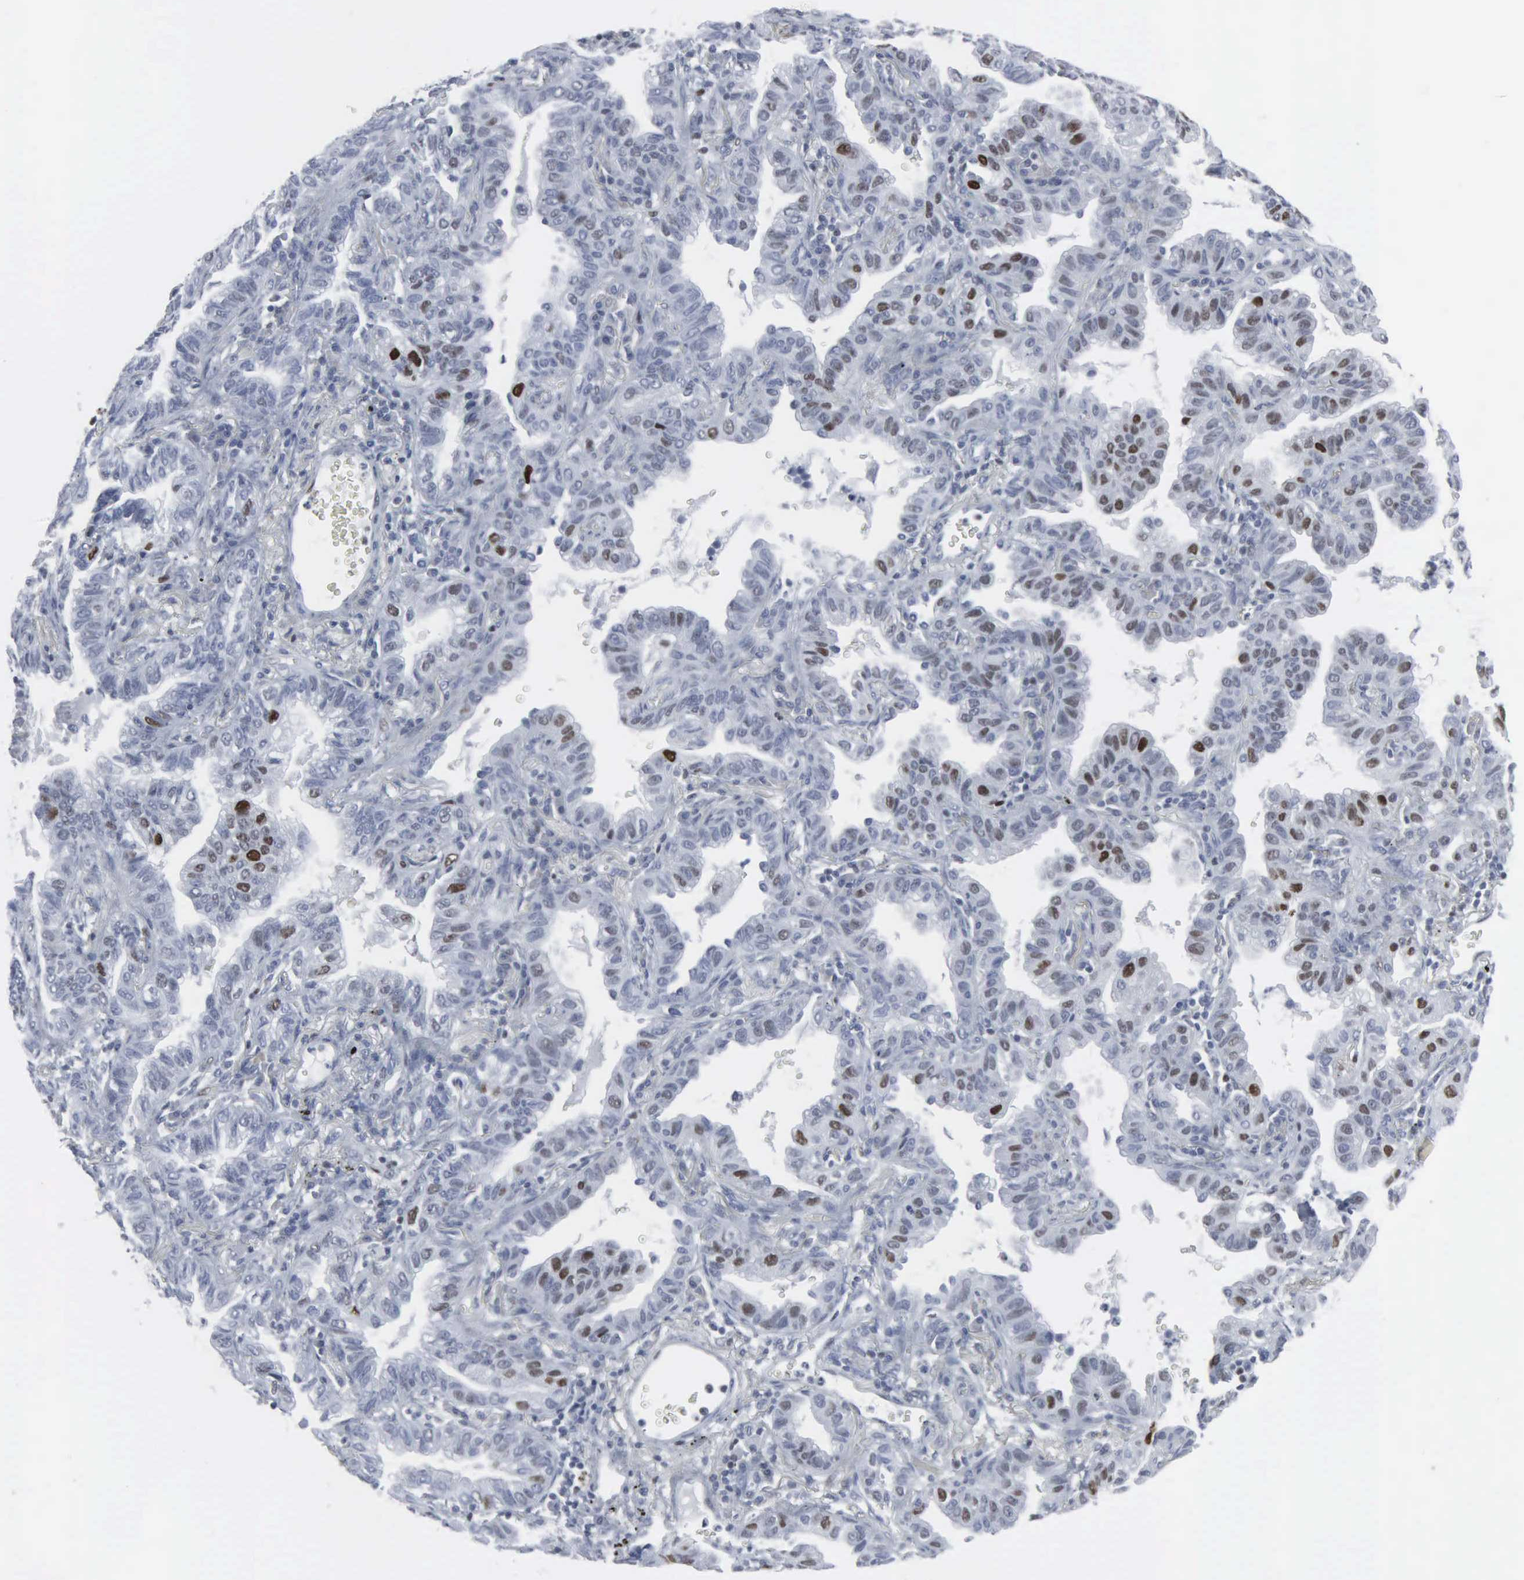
{"staining": {"intensity": "strong", "quantity": "<25%", "location": "nuclear"}, "tissue": "lung cancer", "cell_type": "Tumor cells", "image_type": "cancer", "snomed": [{"axis": "morphology", "description": "Adenocarcinoma, NOS"}, {"axis": "topography", "description": "Lung"}], "caption": "Immunohistochemistry of lung cancer shows medium levels of strong nuclear positivity in approximately <25% of tumor cells.", "gene": "CCND3", "patient": {"sex": "female", "age": 50}}